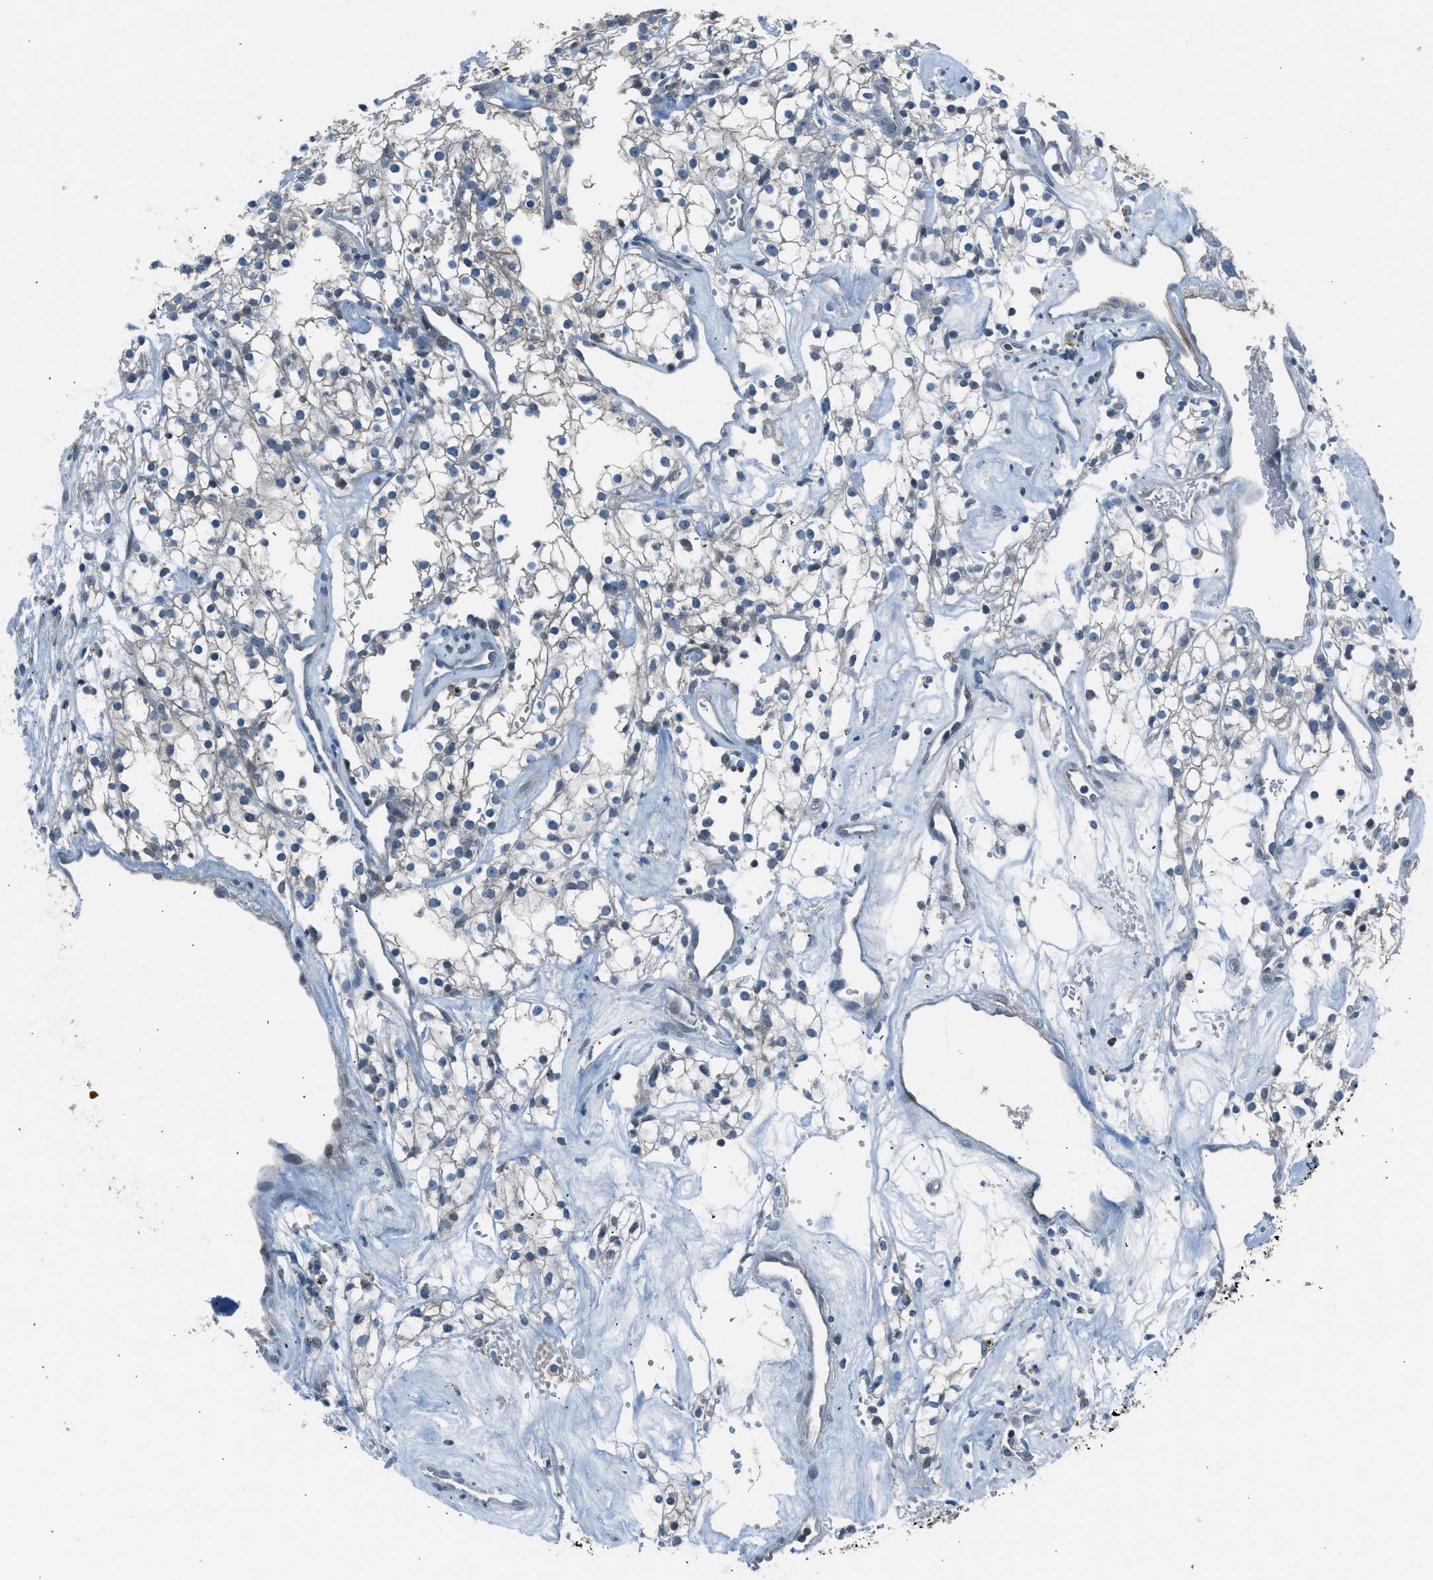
{"staining": {"intensity": "negative", "quantity": "none", "location": "none"}, "tissue": "renal cancer", "cell_type": "Tumor cells", "image_type": "cancer", "snomed": [{"axis": "morphology", "description": "Adenocarcinoma, NOS"}, {"axis": "topography", "description": "Kidney"}], "caption": "This is an immunohistochemistry (IHC) histopathology image of renal cancer. There is no staining in tumor cells.", "gene": "LMLN", "patient": {"sex": "male", "age": 59}}